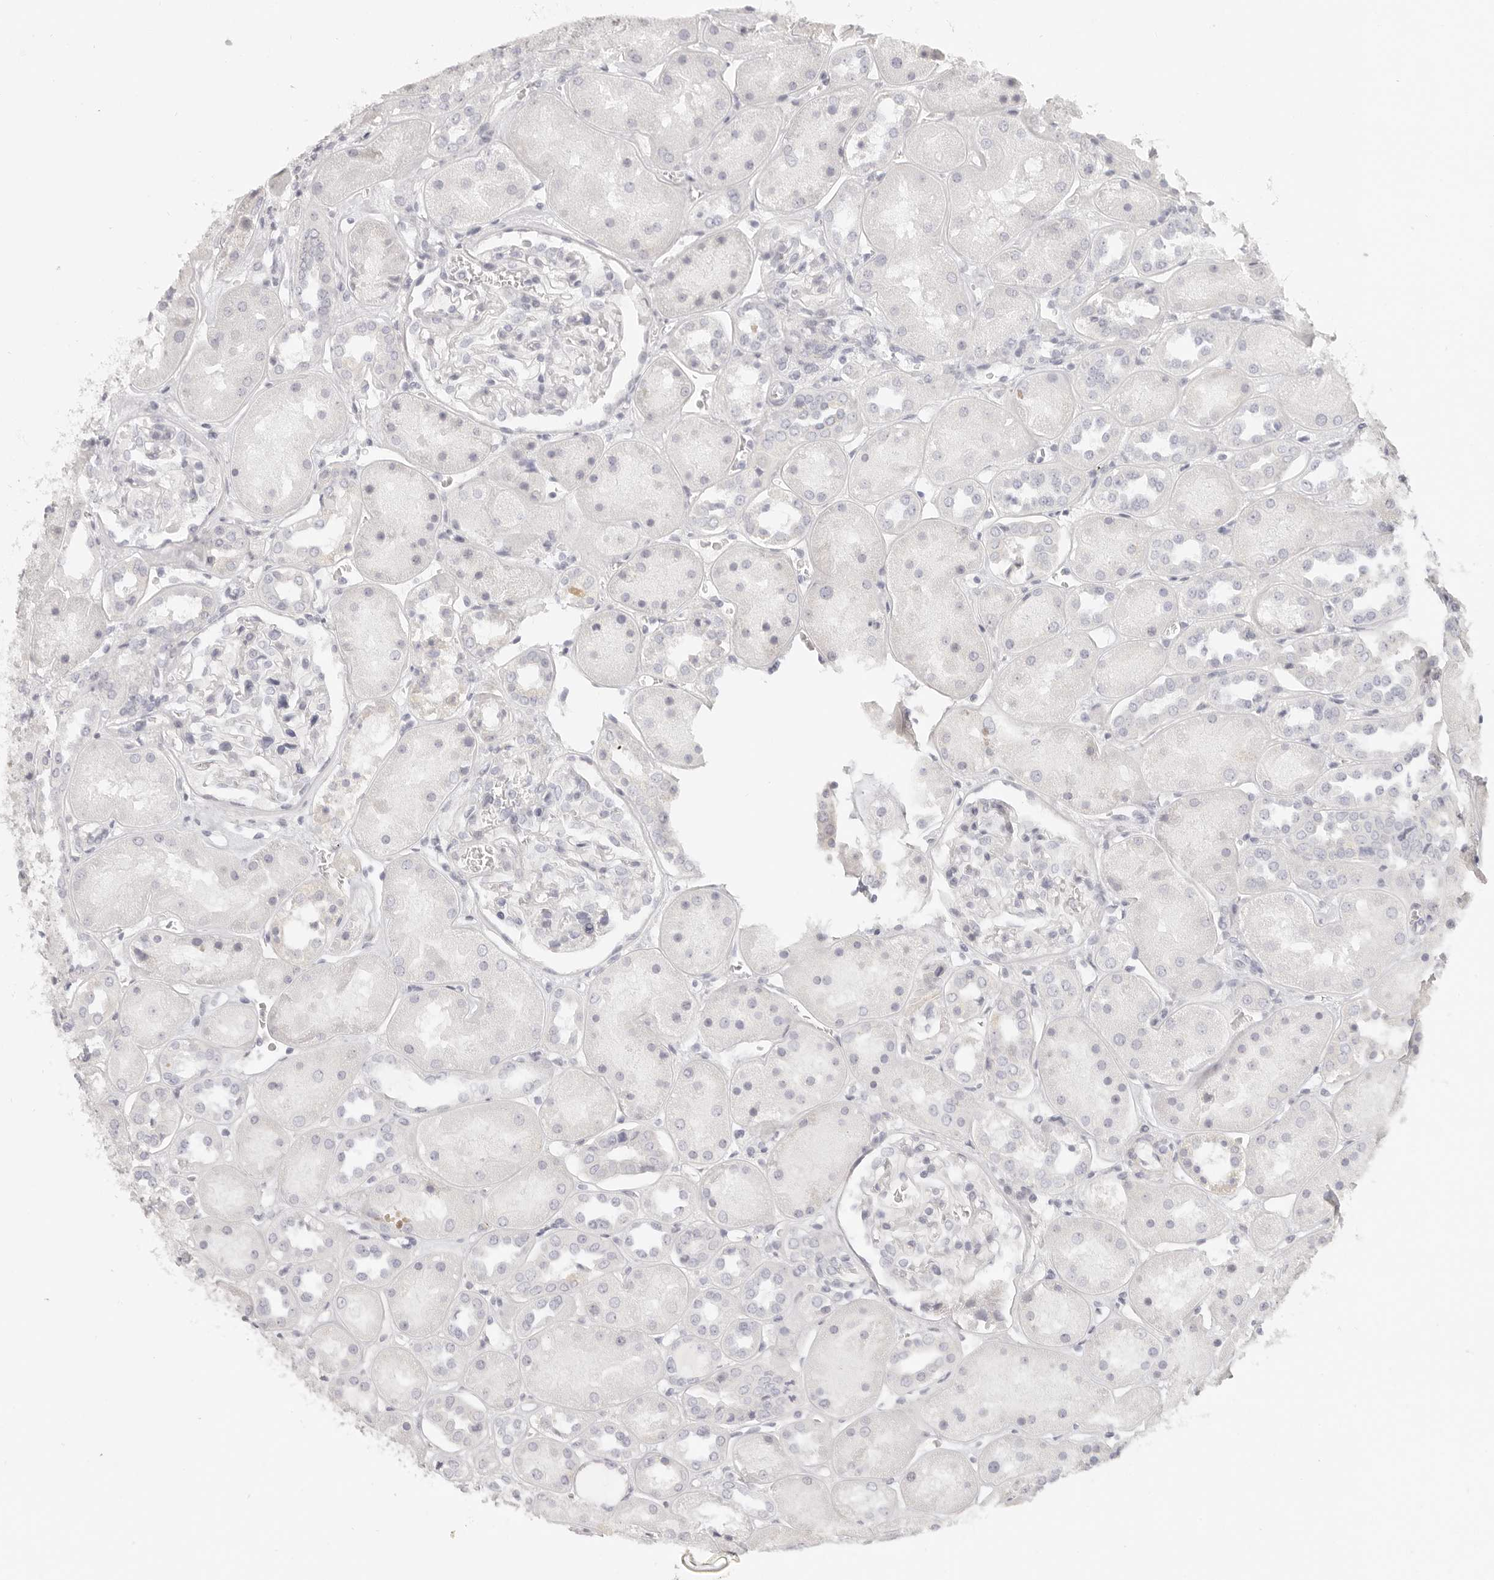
{"staining": {"intensity": "negative", "quantity": "none", "location": "none"}, "tissue": "kidney", "cell_type": "Cells in glomeruli", "image_type": "normal", "snomed": [{"axis": "morphology", "description": "Normal tissue, NOS"}, {"axis": "topography", "description": "Kidney"}], "caption": "DAB (3,3'-diaminobenzidine) immunohistochemical staining of normal kidney shows no significant positivity in cells in glomeruli.", "gene": "RXFP1", "patient": {"sex": "male", "age": 70}}